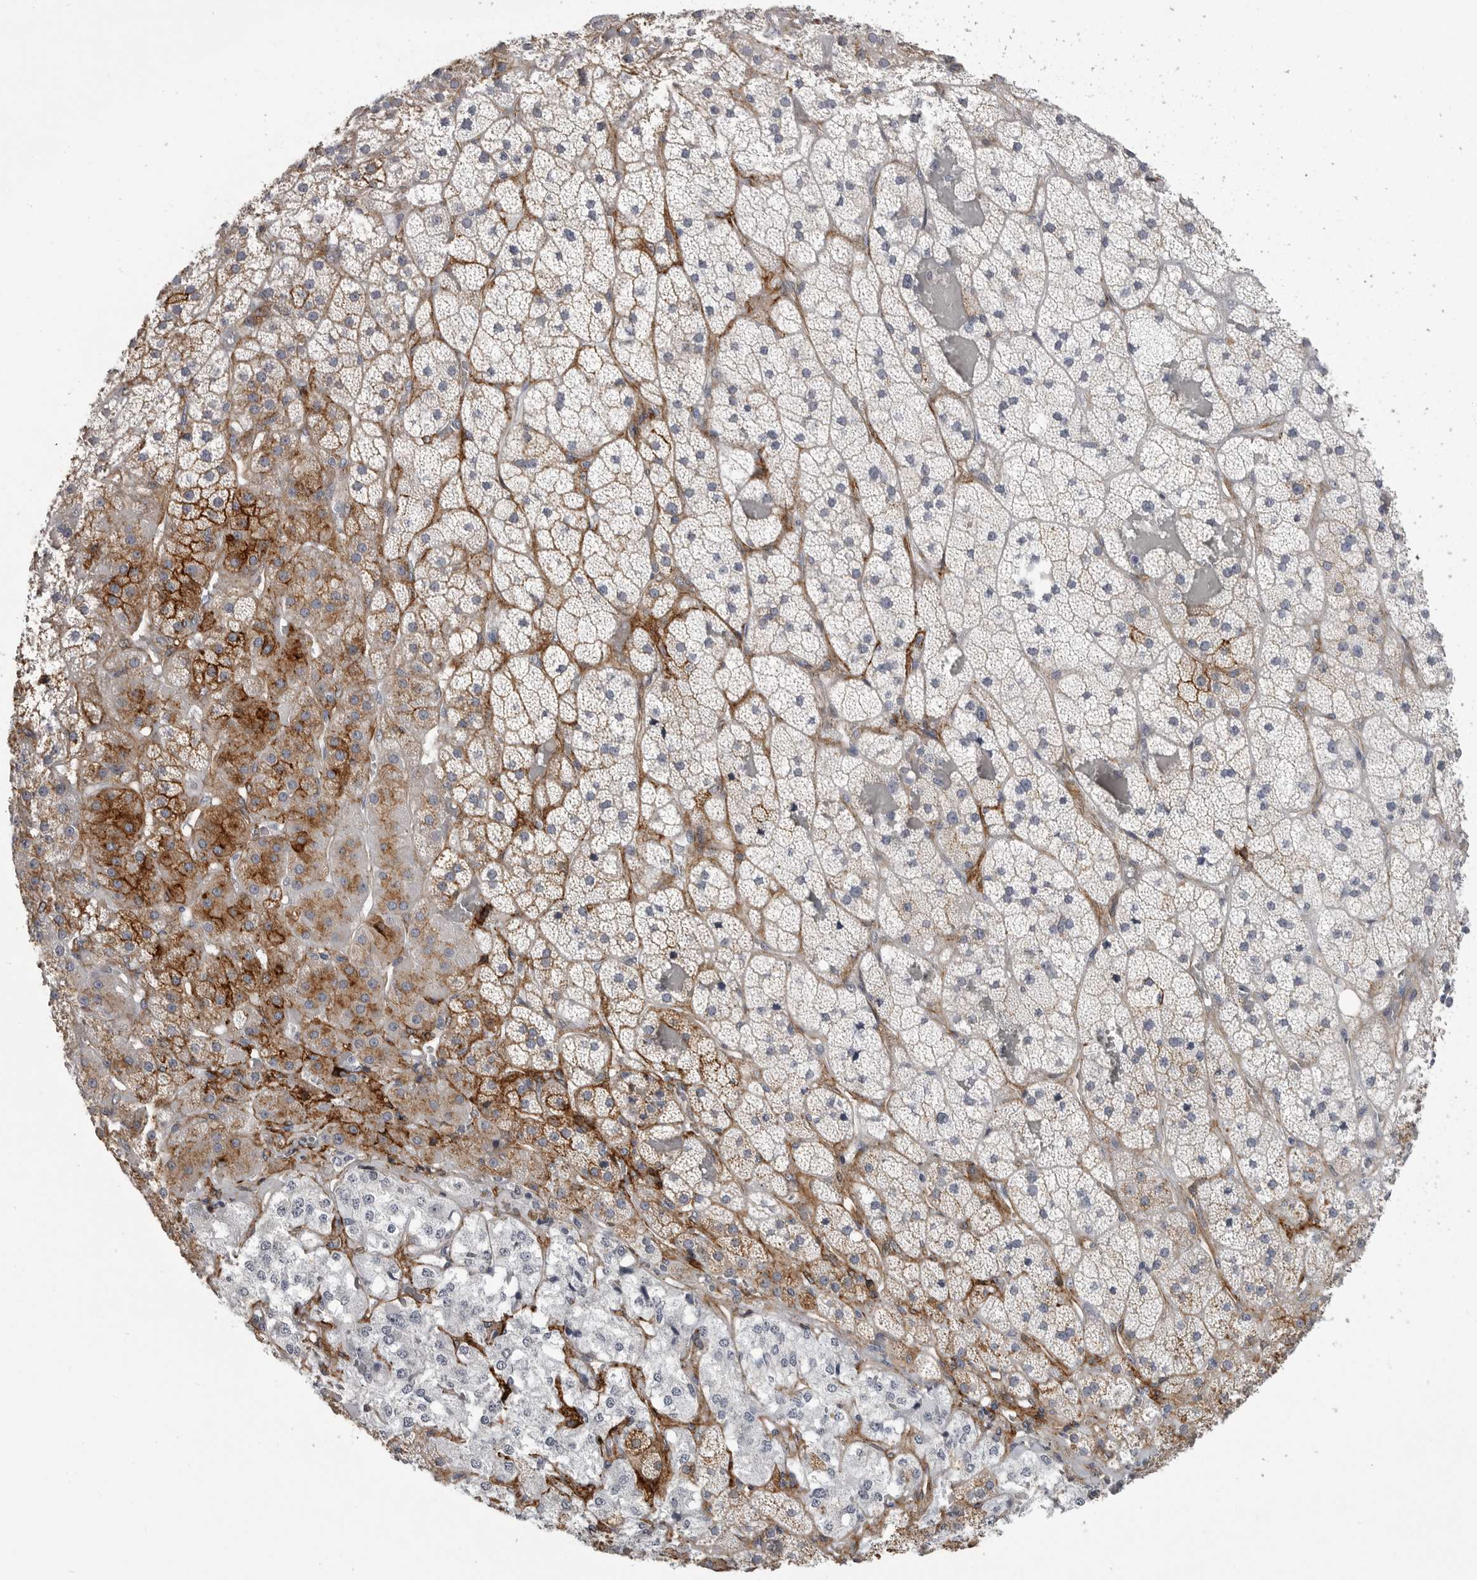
{"staining": {"intensity": "strong", "quantity": "<25%", "location": "cytoplasmic/membranous"}, "tissue": "adrenal gland", "cell_type": "Glandular cells", "image_type": "normal", "snomed": [{"axis": "morphology", "description": "Normal tissue, NOS"}, {"axis": "topography", "description": "Adrenal gland"}], "caption": "Immunohistochemical staining of unremarkable human adrenal gland reveals strong cytoplasmic/membranous protein staining in approximately <25% of glandular cells.", "gene": "AOC3", "patient": {"sex": "male", "age": 57}}